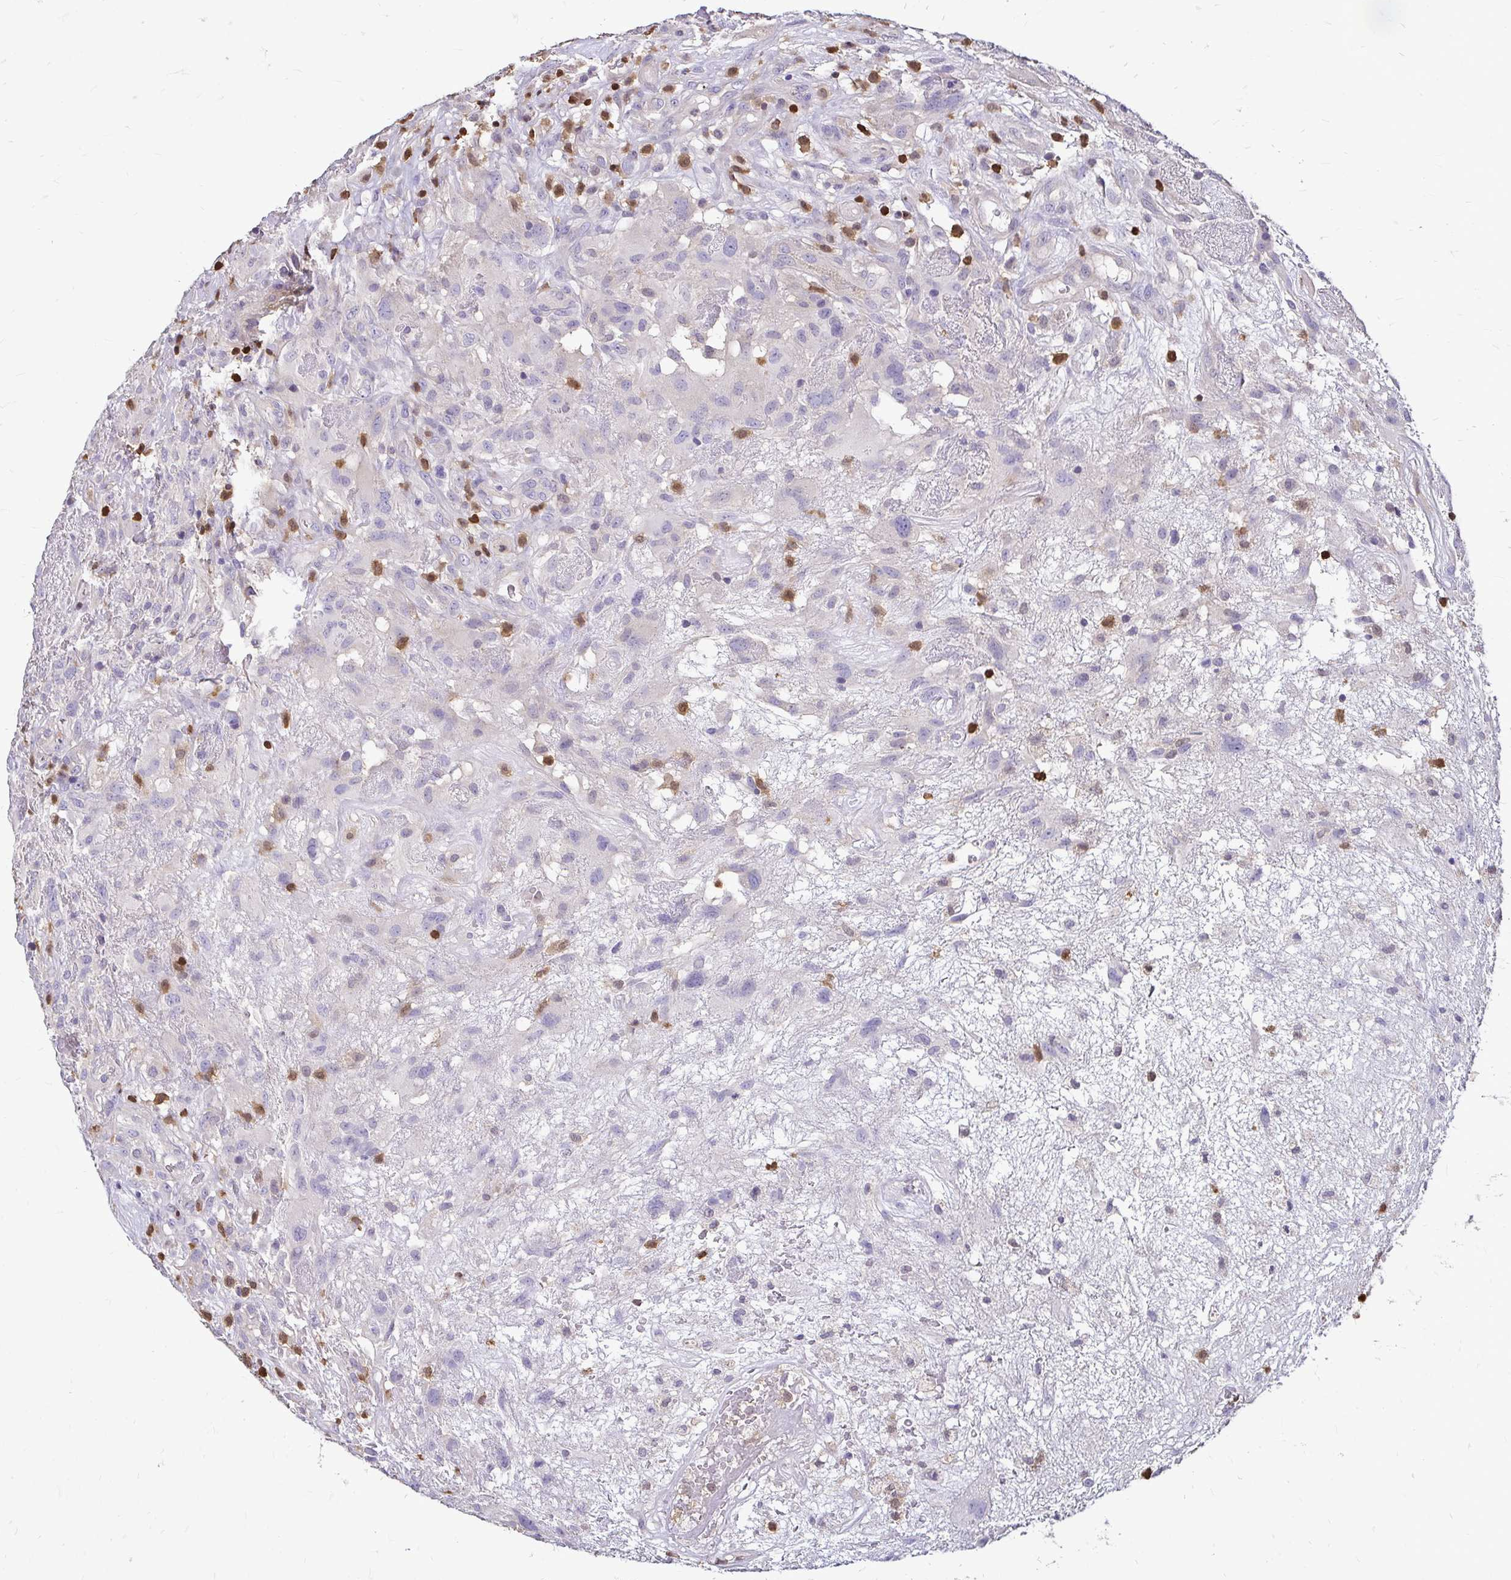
{"staining": {"intensity": "negative", "quantity": "none", "location": "none"}, "tissue": "glioma", "cell_type": "Tumor cells", "image_type": "cancer", "snomed": [{"axis": "morphology", "description": "Glioma, malignant, High grade"}, {"axis": "topography", "description": "Brain"}], "caption": "High magnification brightfield microscopy of glioma stained with DAB (3,3'-diaminobenzidine) (brown) and counterstained with hematoxylin (blue): tumor cells show no significant expression.", "gene": "ZFP1", "patient": {"sex": "male", "age": 46}}